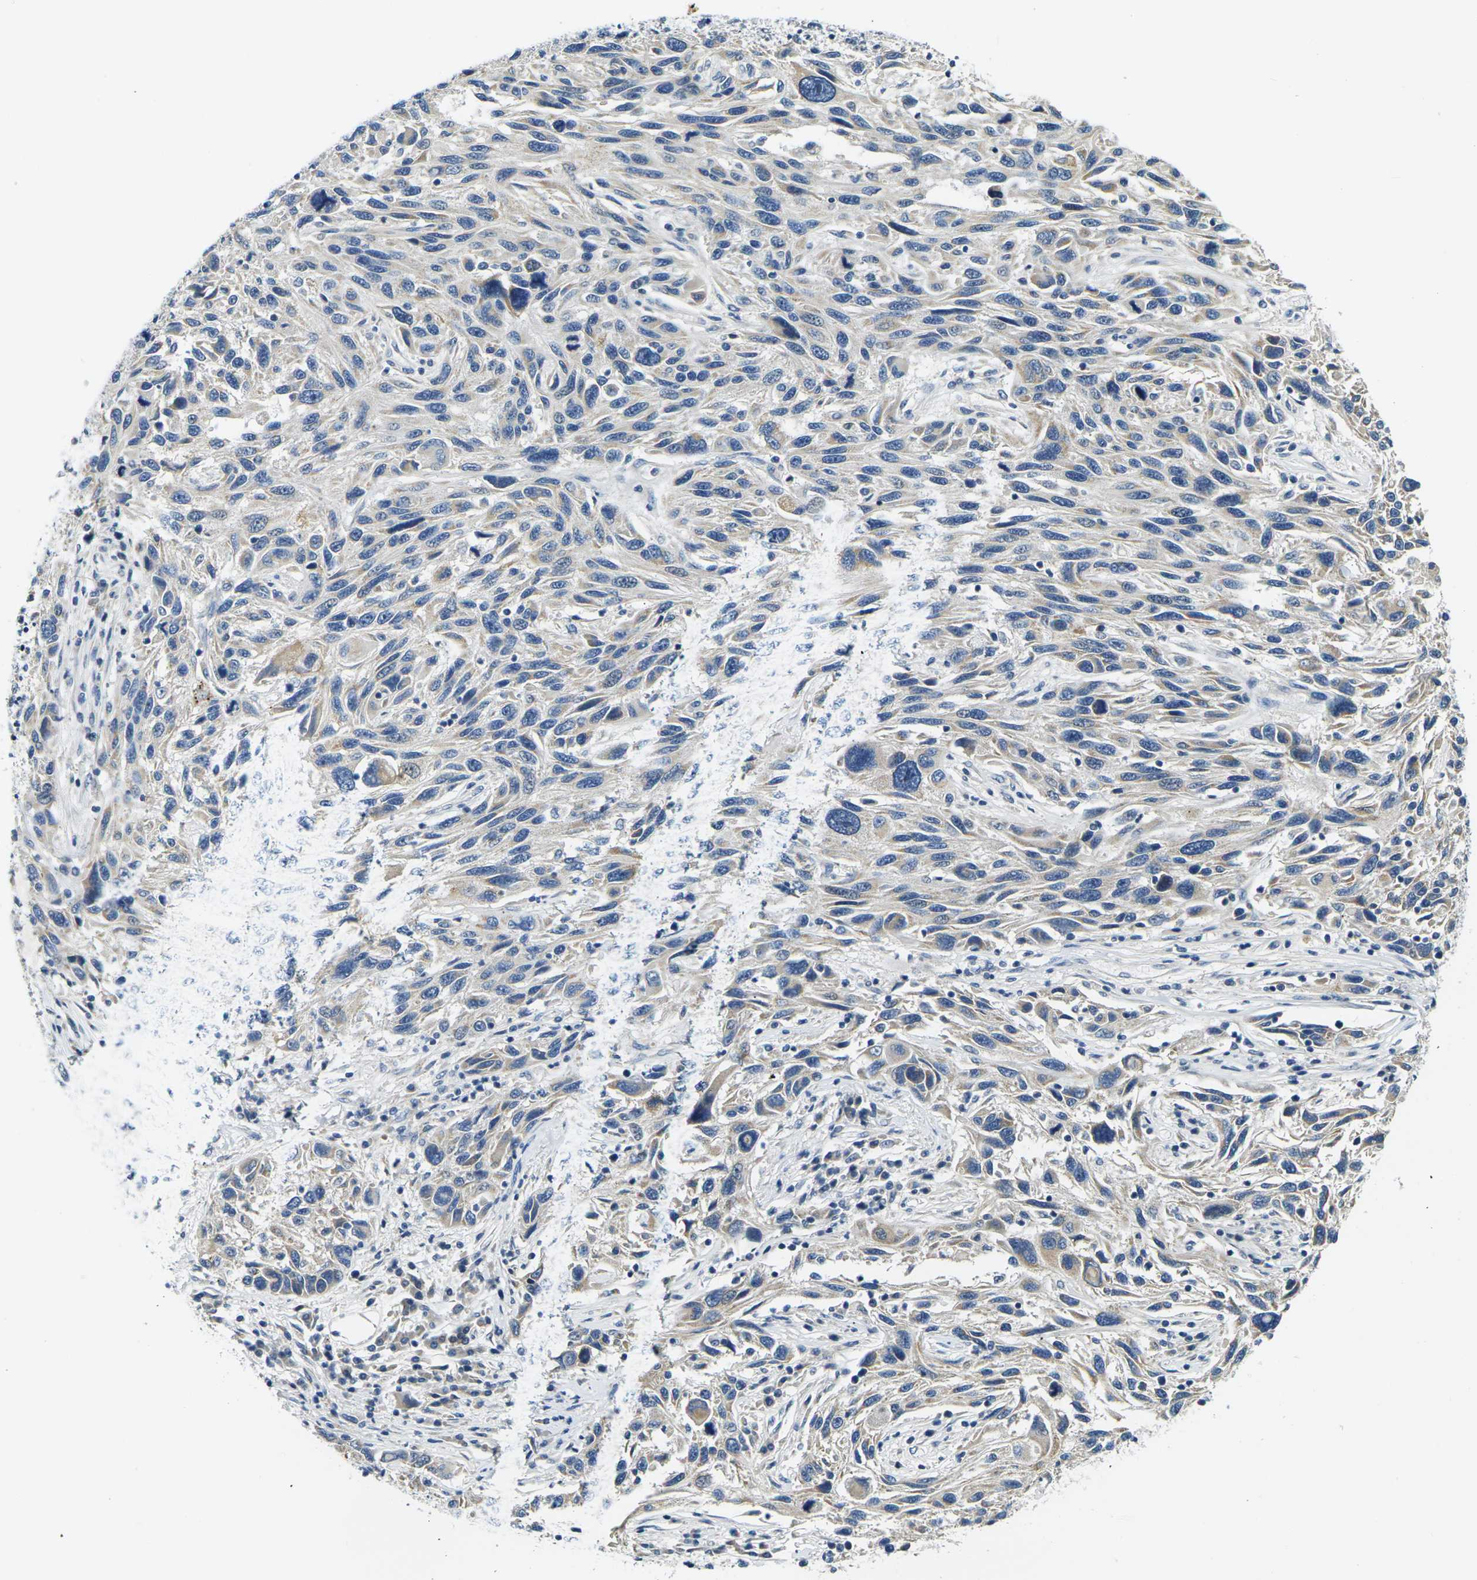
{"staining": {"intensity": "weak", "quantity": "25%-75%", "location": "cytoplasmic/membranous"}, "tissue": "melanoma", "cell_type": "Tumor cells", "image_type": "cancer", "snomed": [{"axis": "morphology", "description": "Malignant melanoma, NOS"}, {"axis": "topography", "description": "Skin"}], "caption": "High-power microscopy captured an IHC histopathology image of melanoma, revealing weak cytoplasmic/membranous expression in about 25%-75% of tumor cells. (DAB (3,3'-diaminobenzidine) IHC with brightfield microscopy, high magnification).", "gene": "SHISAL2B", "patient": {"sex": "male", "age": 53}}